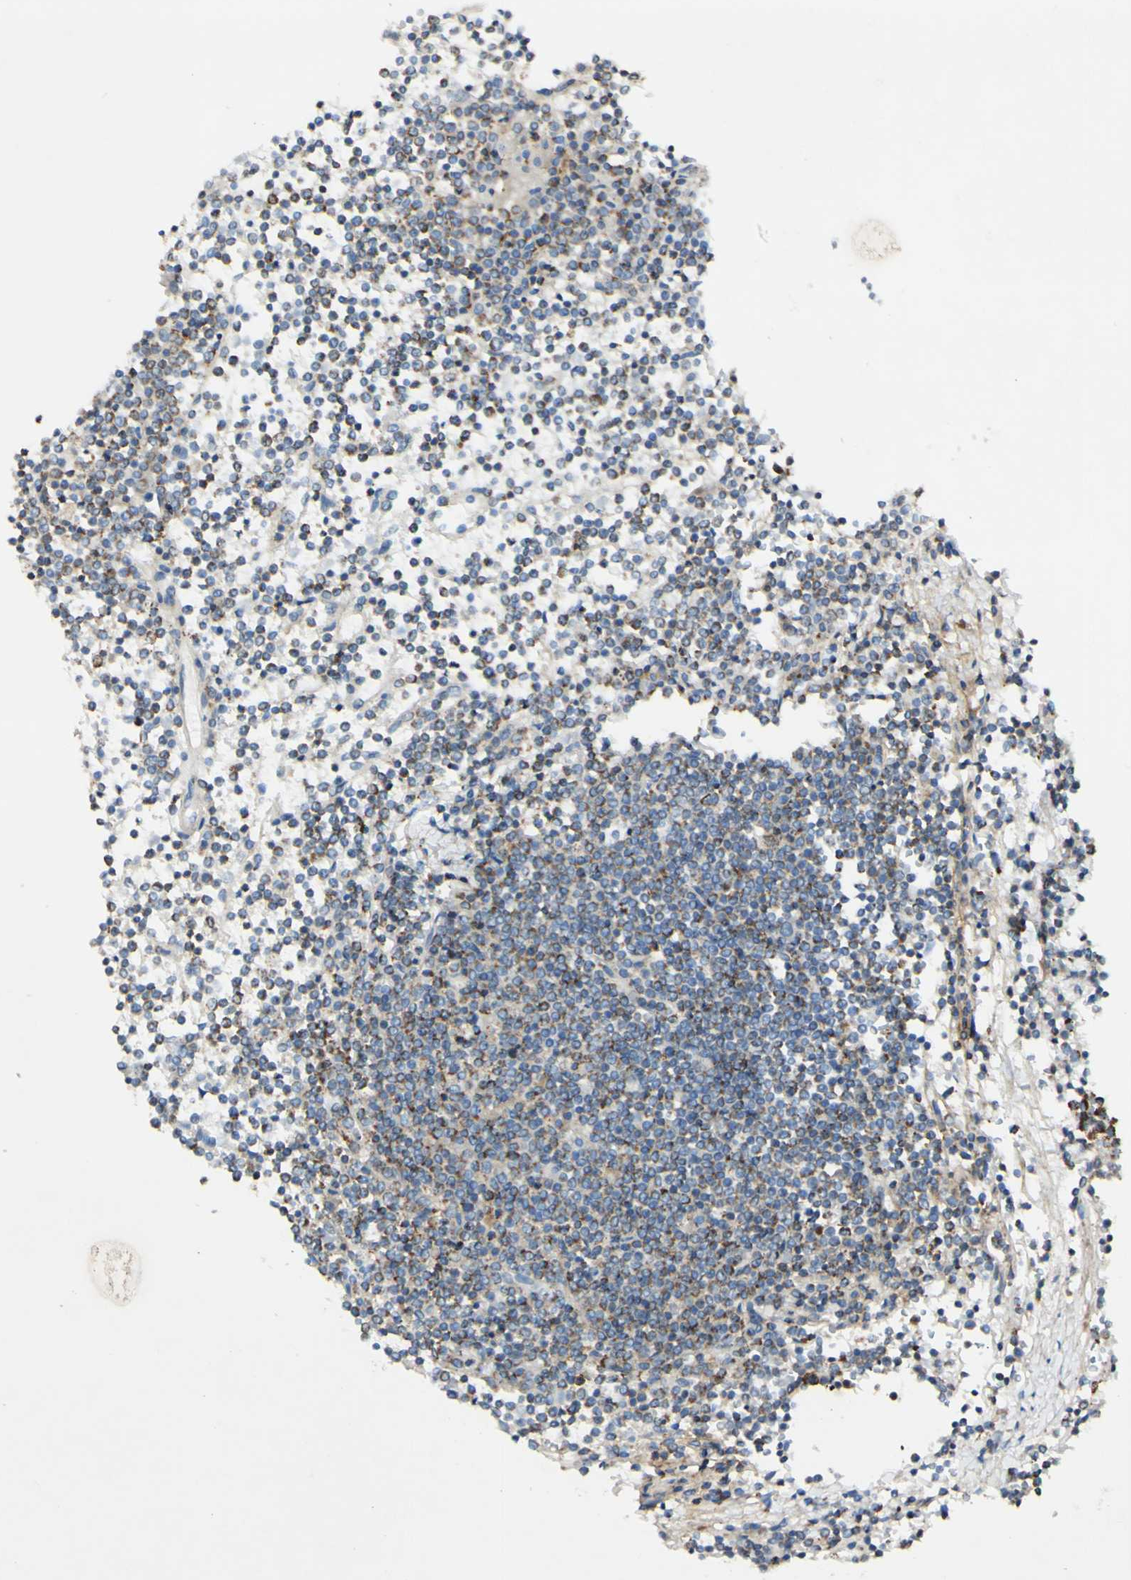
{"staining": {"intensity": "weak", "quantity": "25%-75%", "location": "cytoplasmic/membranous"}, "tissue": "lymphoma", "cell_type": "Tumor cells", "image_type": "cancer", "snomed": [{"axis": "morphology", "description": "Malignant lymphoma, non-Hodgkin's type, Low grade"}, {"axis": "topography", "description": "Spleen"}], "caption": "Protein analysis of lymphoma tissue demonstrates weak cytoplasmic/membranous positivity in approximately 25%-75% of tumor cells. The staining is performed using DAB (3,3'-diaminobenzidine) brown chromogen to label protein expression. The nuclei are counter-stained blue using hematoxylin.", "gene": "OXCT1", "patient": {"sex": "female", "age": 19}}